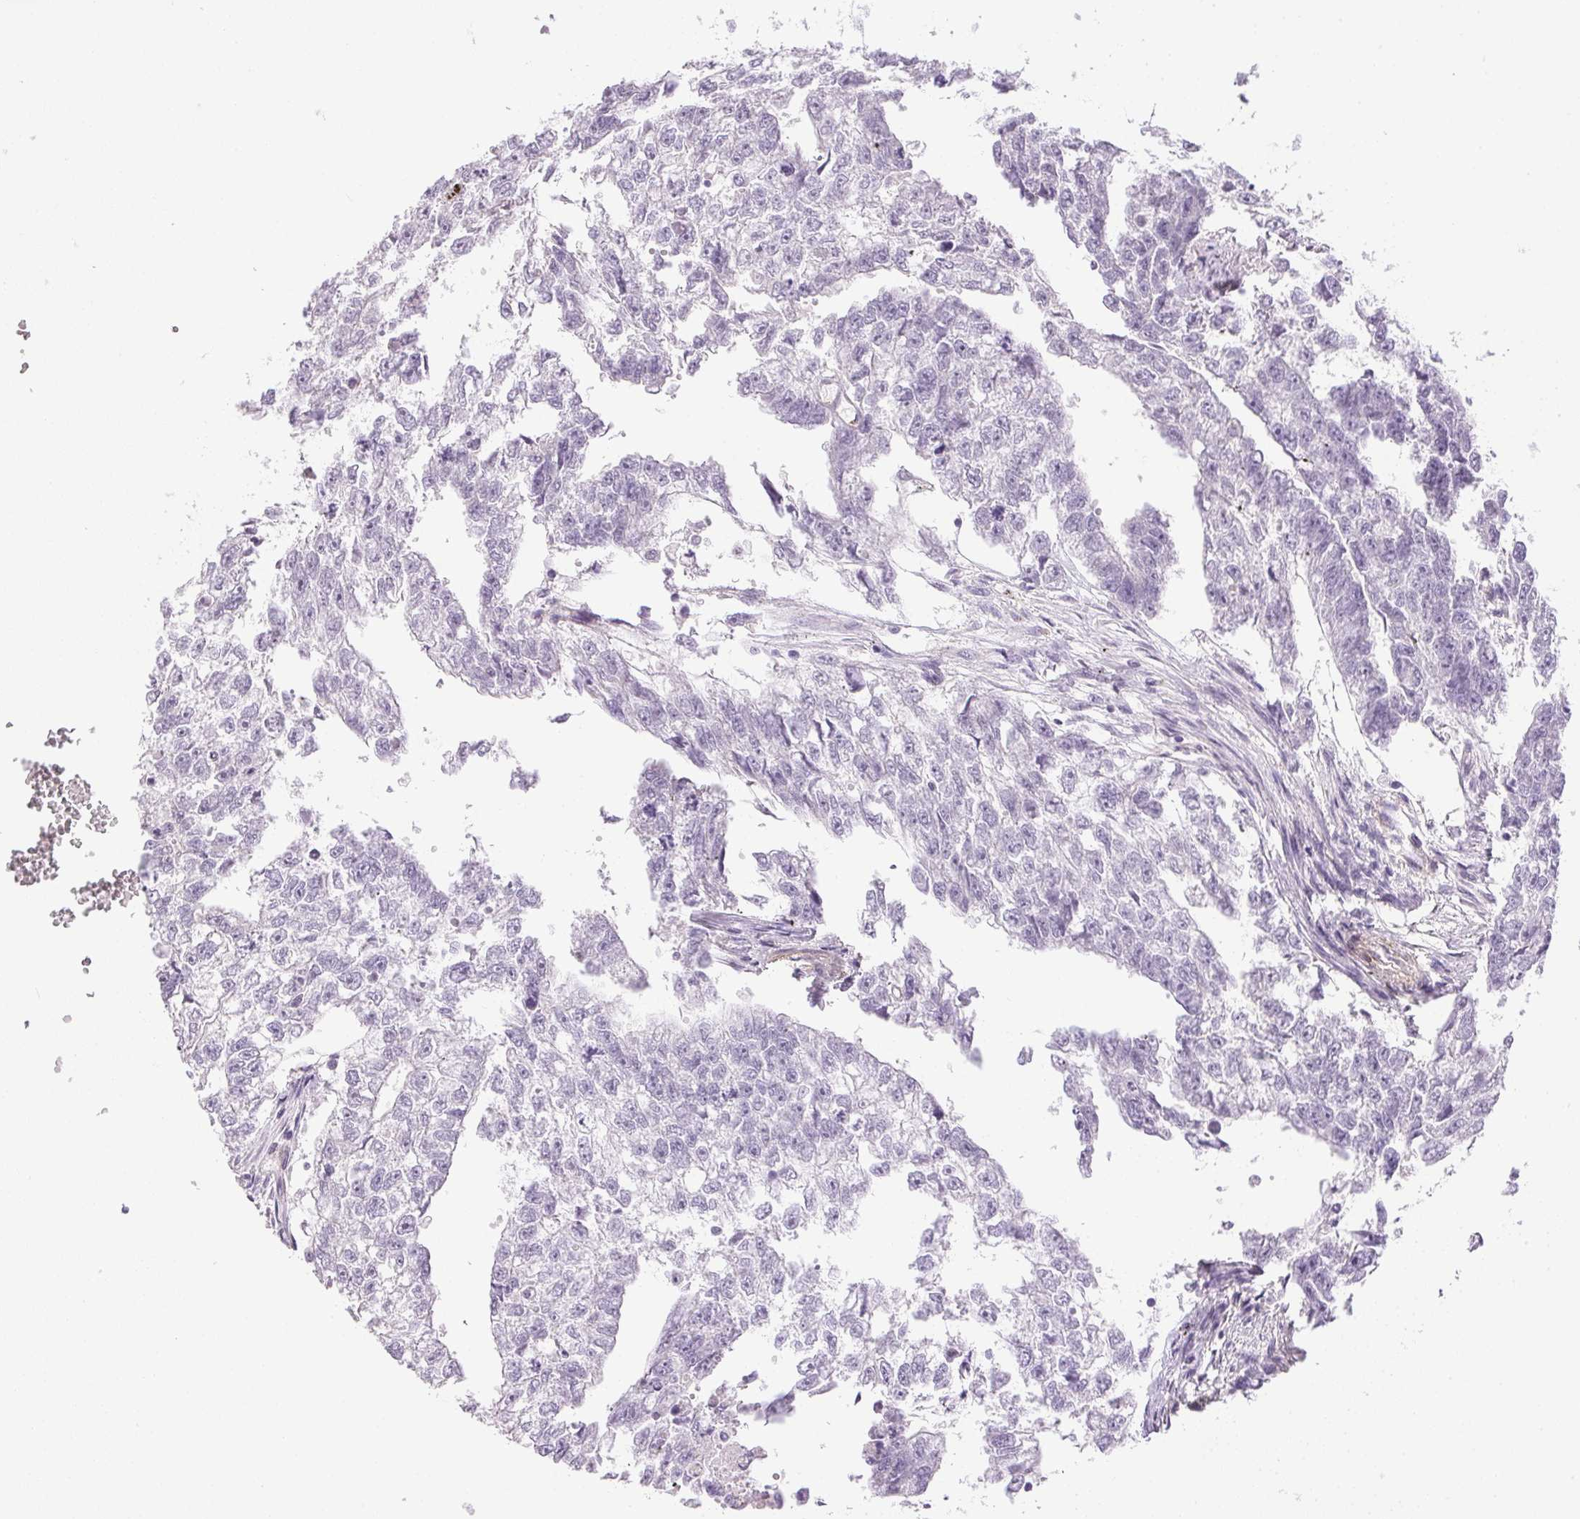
{"staining": {"intensity": "negative", "quantity": "none", "location": "none"}, "tissue": "testis cancer", "cell_type": "Tumor cells", "image_type": "cancer", "snomed": [{"axis": "morphology", "description": "Carcinoma, Embryonal, NOS"}, {"axis": "morphology", "description": "Teratoma, malignant, NOS"}, {"axis": "topography", "description": "Testis"}], "caption": "This micrograph is of testis cancer (malignant teratoma) stained with IHC to label a protein in brown with the nuclei are counter-stained blue. There is no positivity in tumor cells.", "gene": "PRL", "patient": {"sex": "male", "age": 44}}